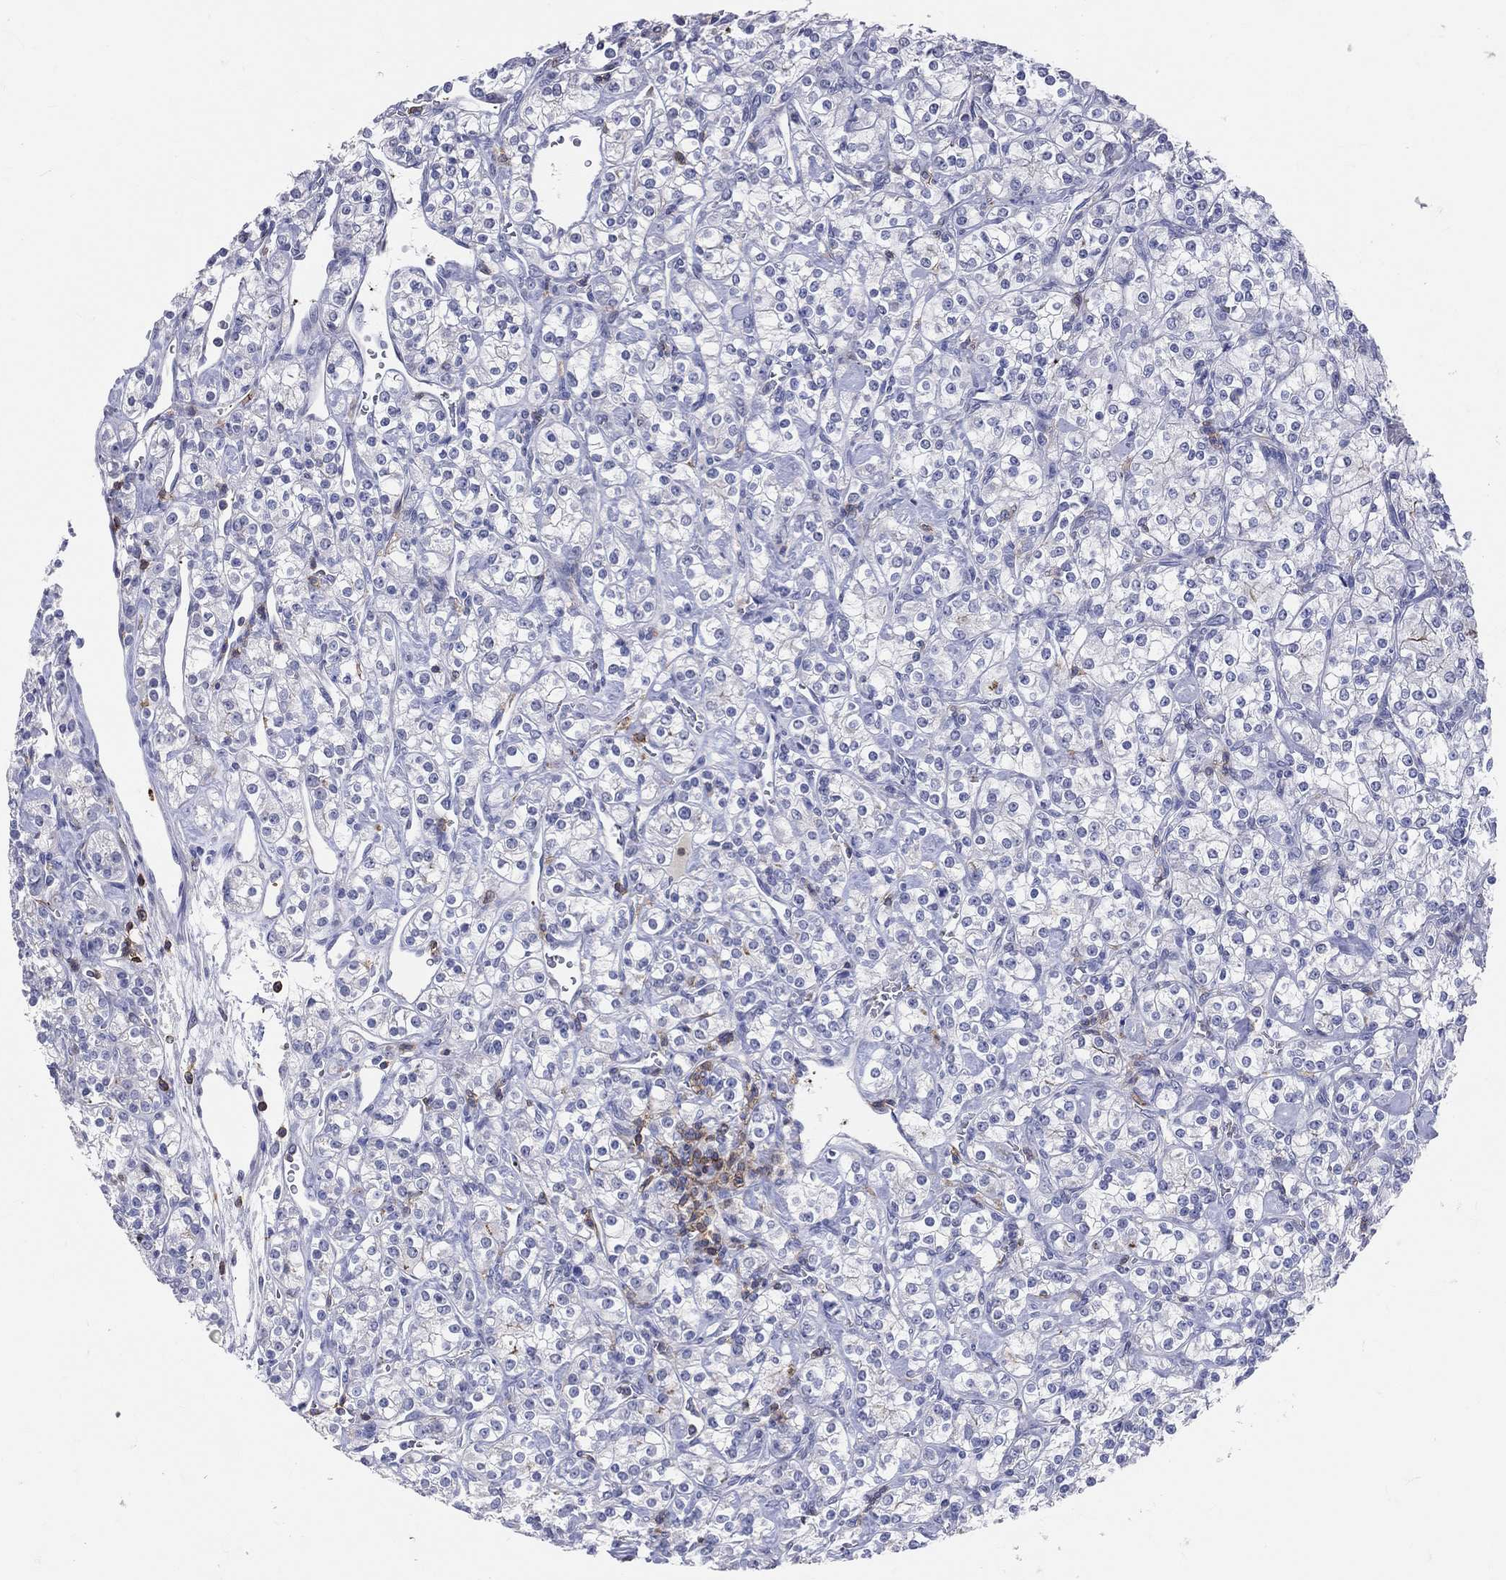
{"staining": {"intensity": "negative", "quantity": "none", "location": "none"}, "tissue": "renal cancer", "cell_type": "Tumor cells", "image_type": "cancer", "snomed": [{"axis": "morphology", "description": "Adenocarcinoma, NOS"}, {"axis": "topography", "description": "Kidney"}], "caption": "This is a image of immunohistochemistry staining of renal cancer, which shows no staining in tumor cells. (DAB (3,3'-diaminobenzidine) immunohistochemistry, high magnification).", "gene": "LAT", "patient": {"sex": "male", "age": 77}}